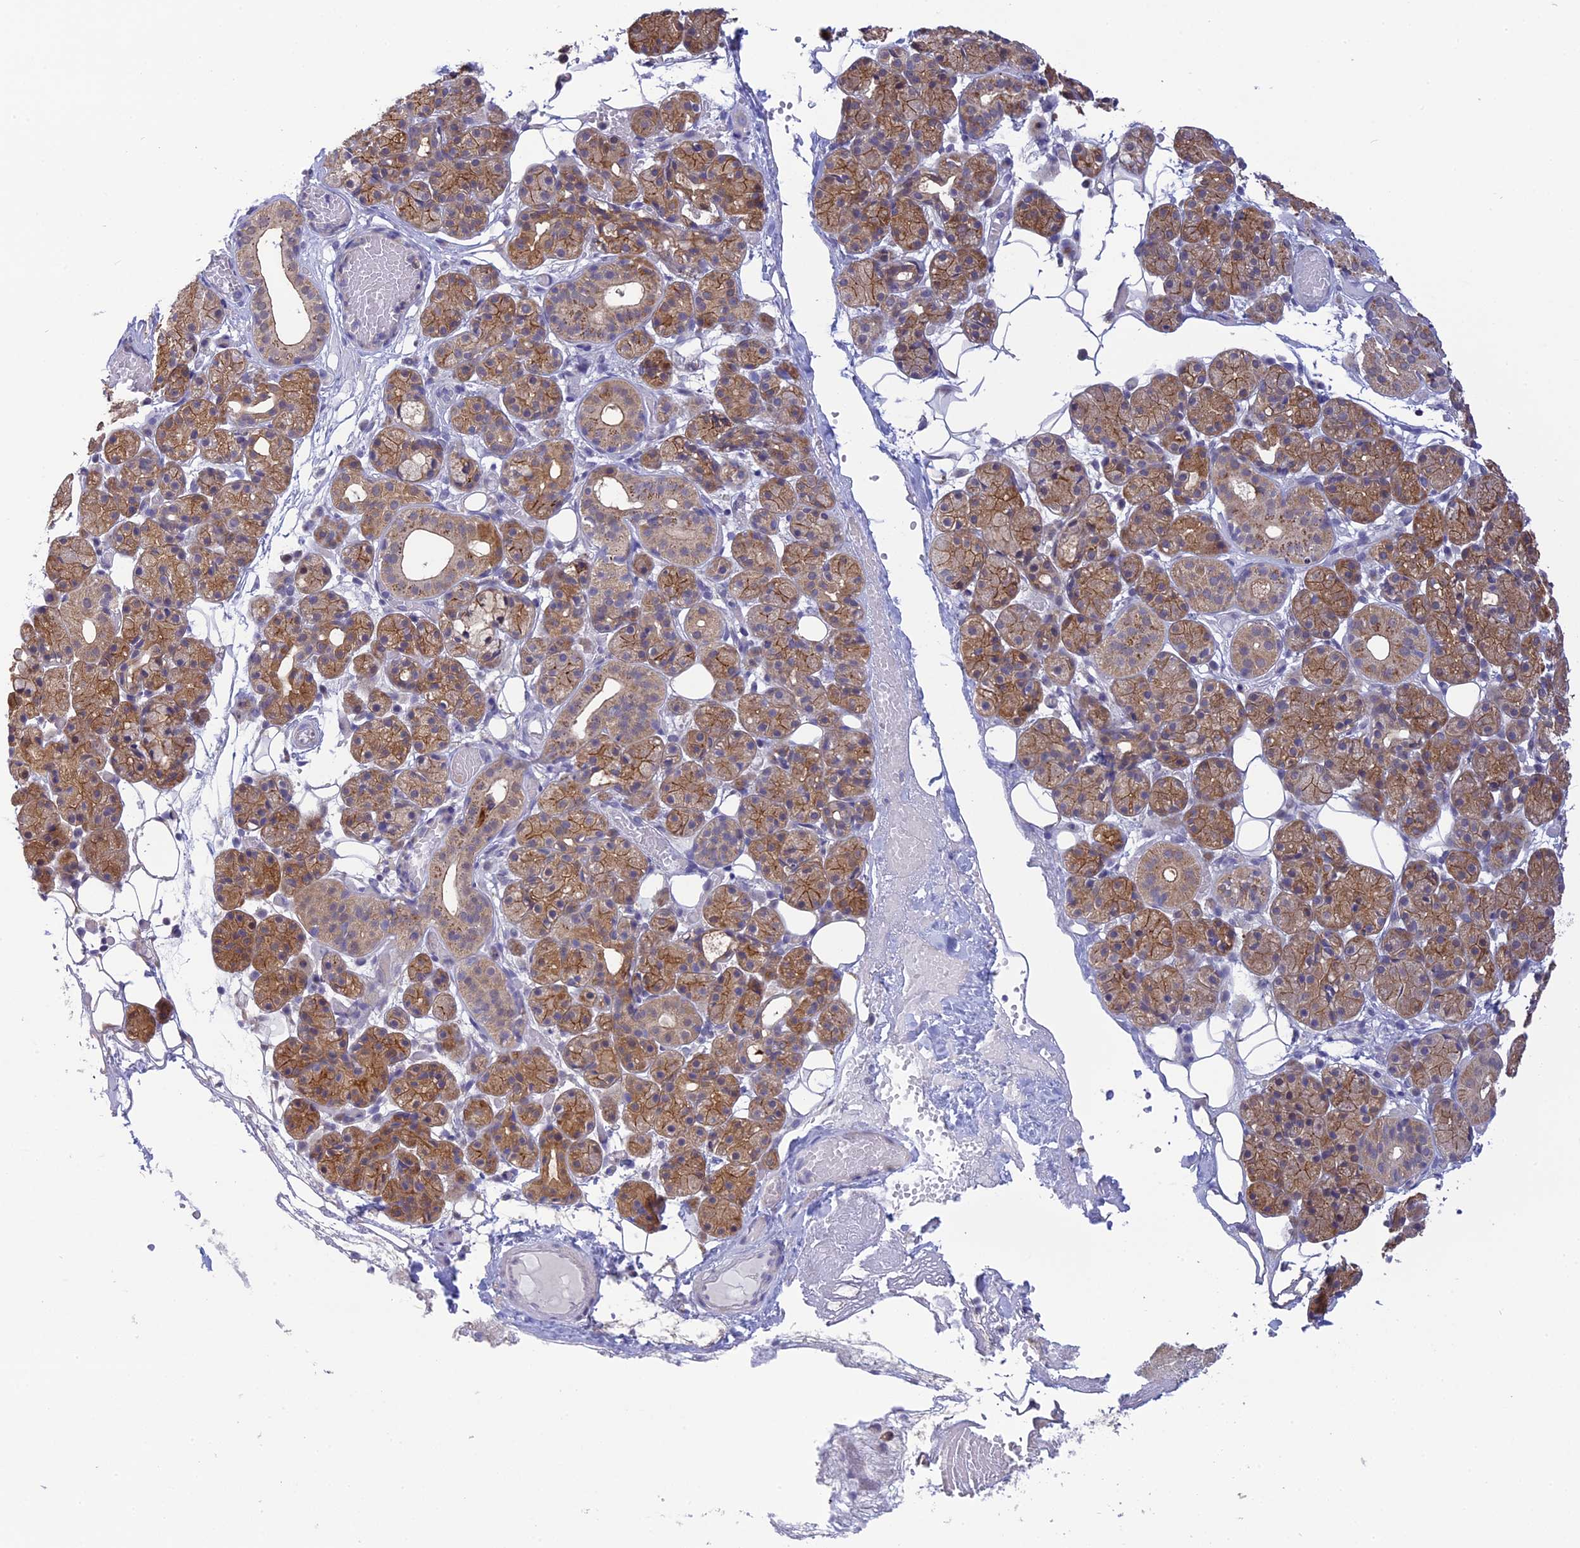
{"staining": {"intensity": "moderate", "quantity": ">75%", "location": "cytoplasmic/membranous"}, "tissue": "salivary gland", "cell_type": "Glandular cells", "image_type": "normal", "snomed": [{"axis": "morphology", "description": "Normal tissue, NOS"}, {"axis": "topography", "description": "Salivary gland"}], "caption": "Salivary gland stained for a protein (brown) demonstrates moderate cytoplasmic/membranous positive positivity in about >75% of glandular cells.", "gene": "KCTD14", "patient": {"sex": "male", "age": 63}}